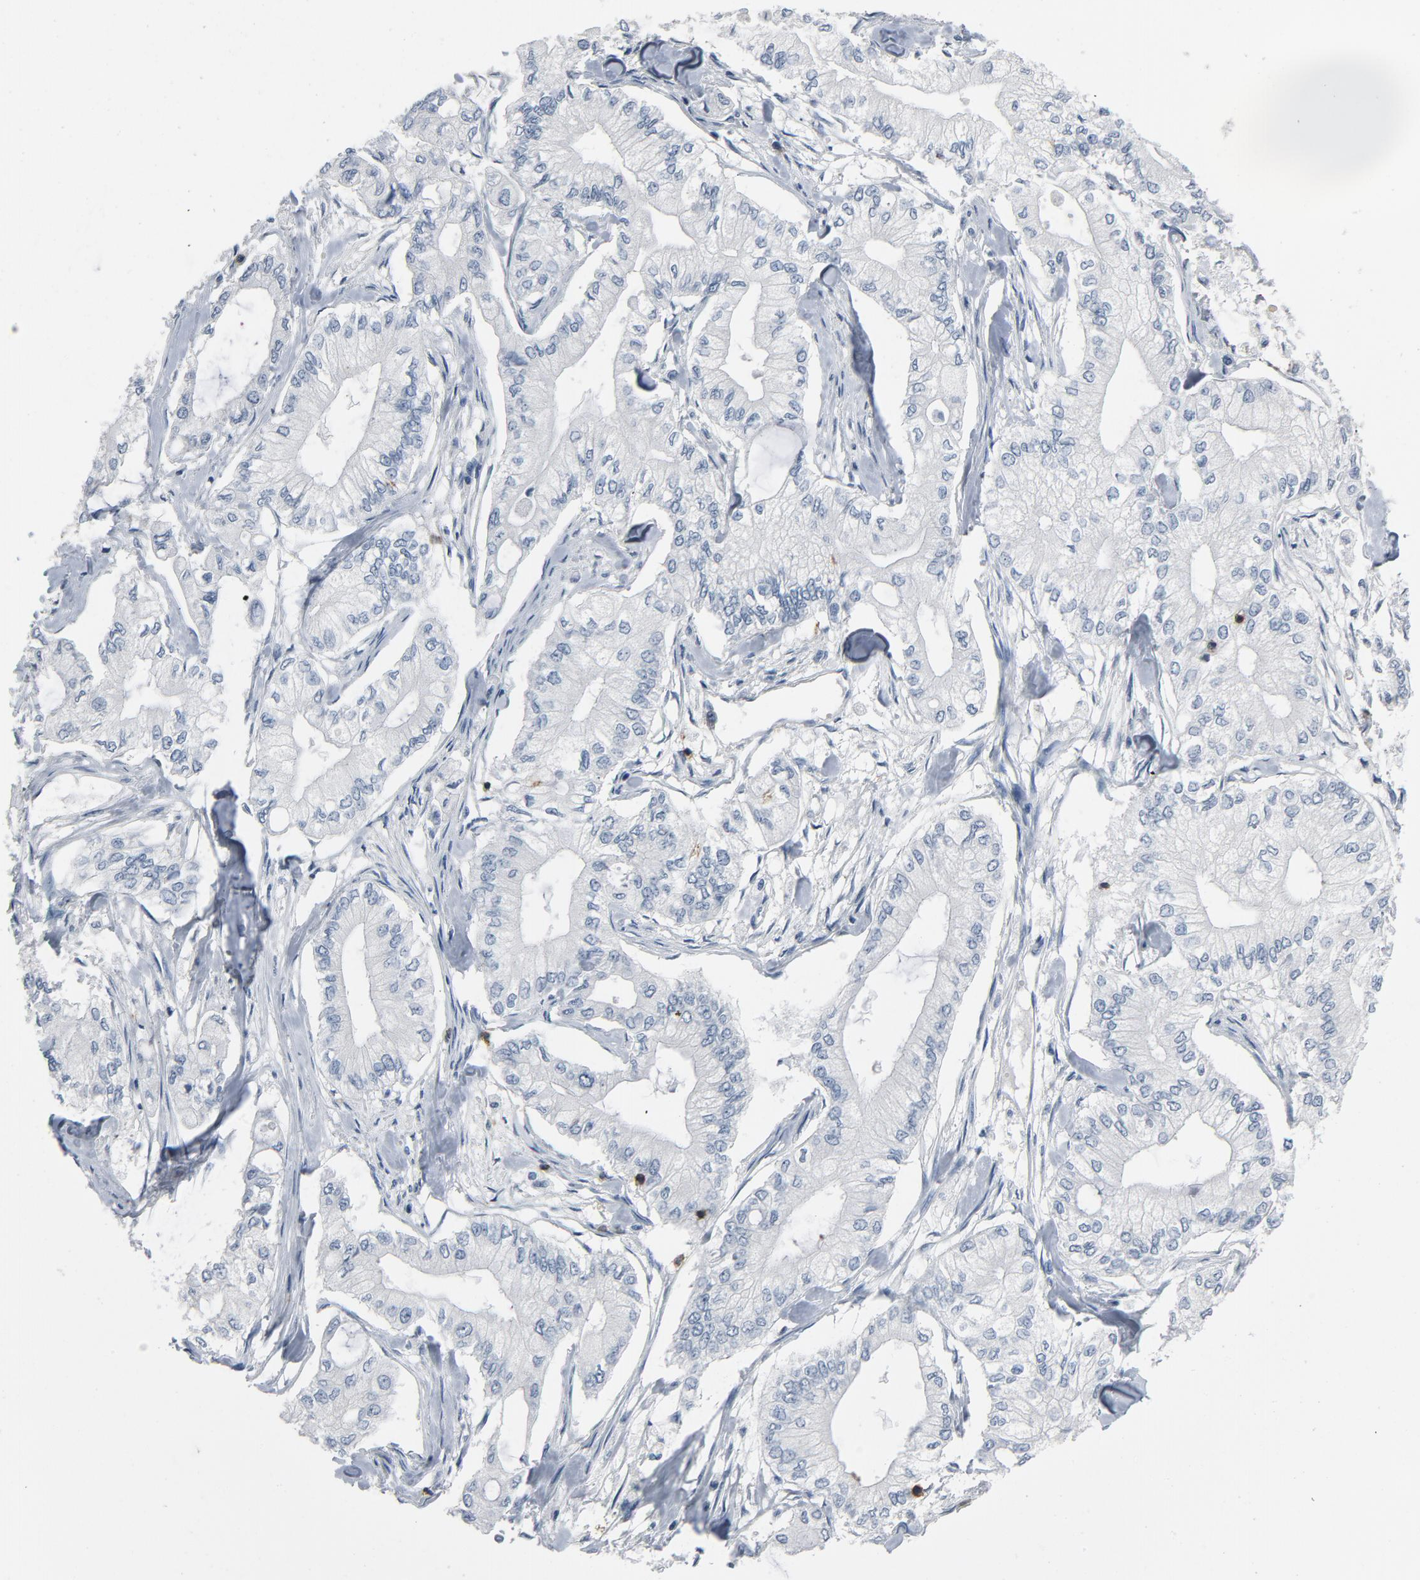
{"staining": {"intensity": "negative", "quantity": "none", "location": "none"}, "tissue": "pancreatic cancer", "cell_type": "Tumor cells", "image_type": "cancer", "snomed": [{"axis": "morphology", "description": "Adenocarcinoma, NOS"}, {"axis": "topography", "description": "Pancreas"}], "caption": "Tumor cells are negative for protein expression in human pancreatic cancer.", "gene": "LCK", "patient": {"sex": "male", "age": 79}}